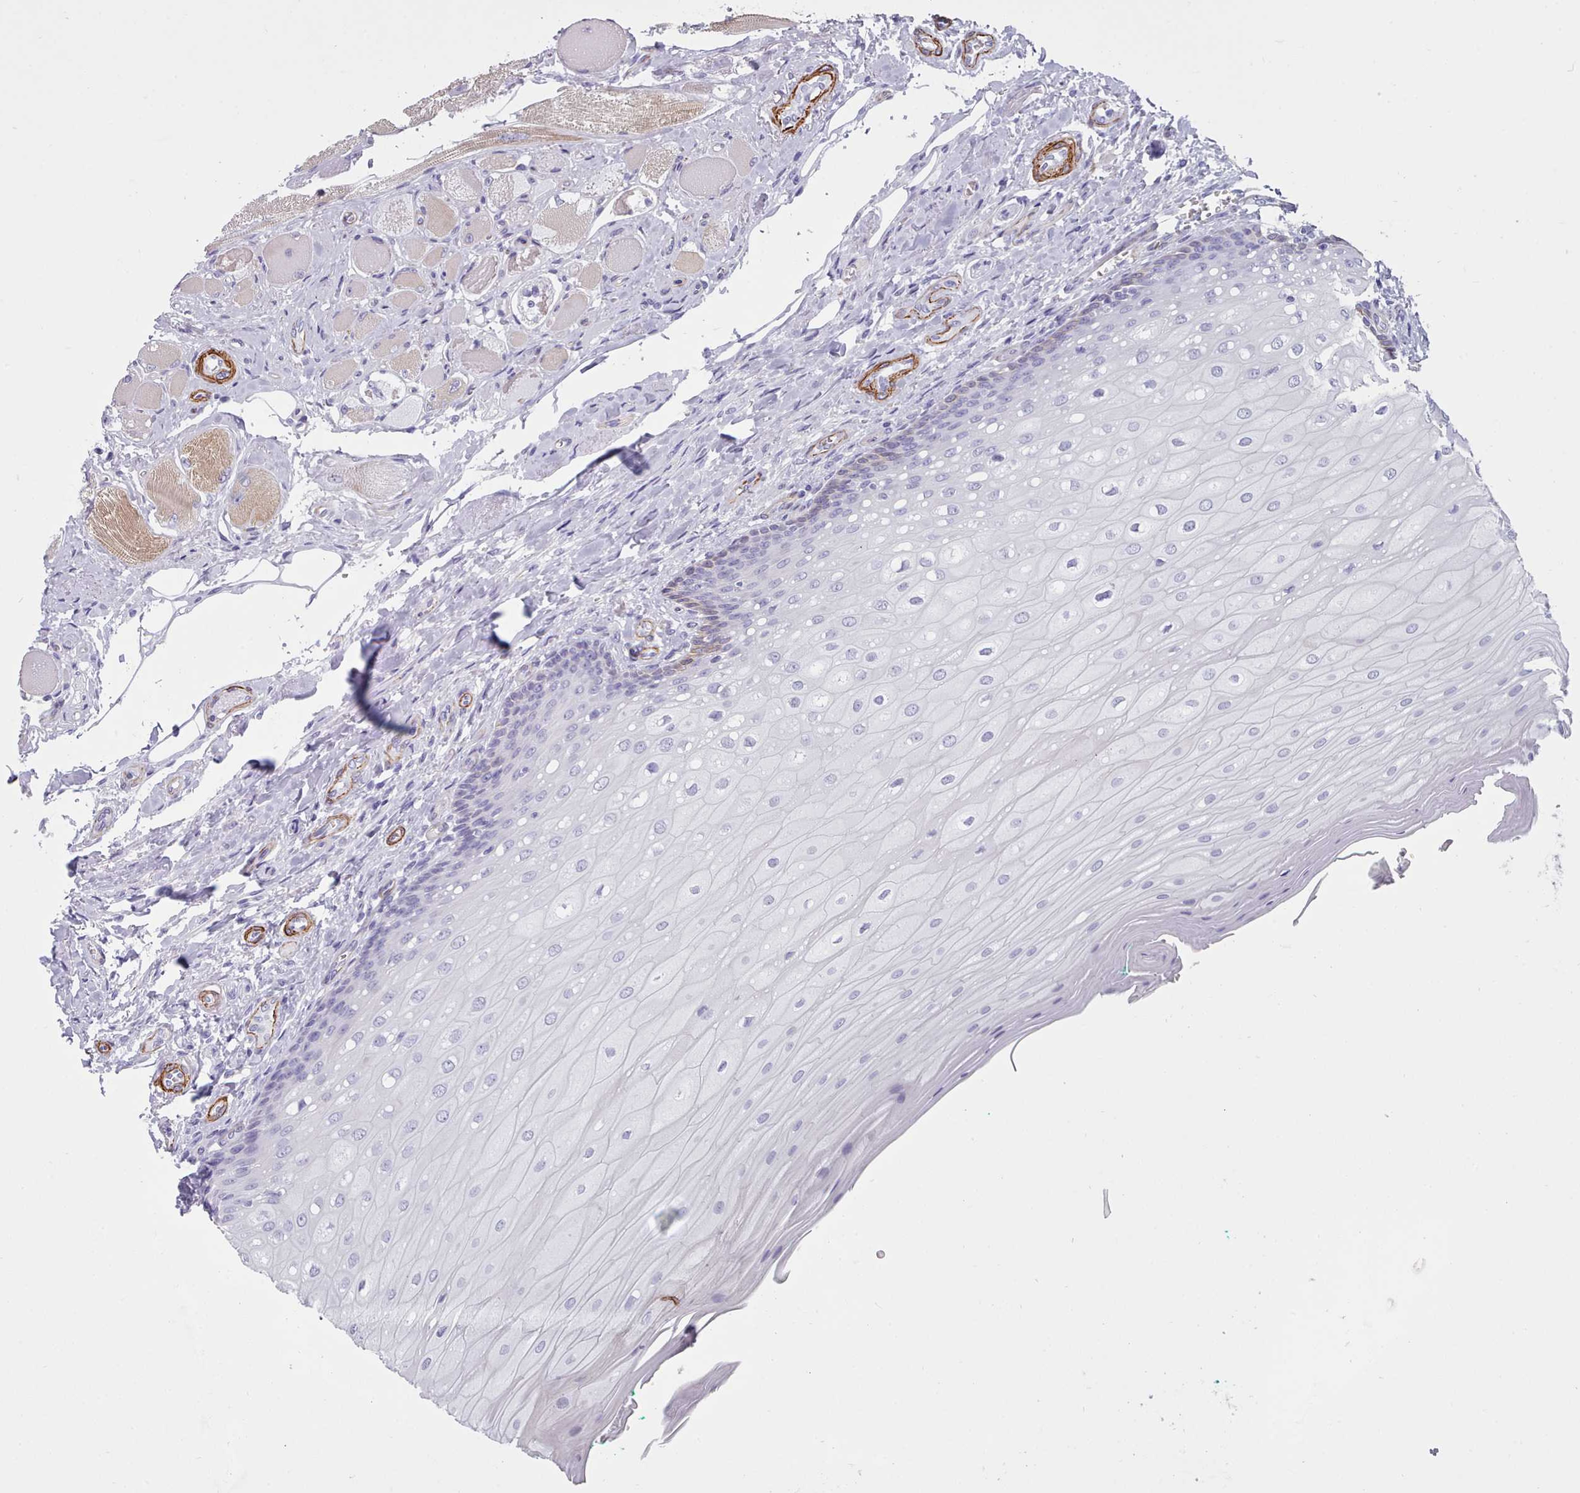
{"staining": {"intensity": "negative", "quantity": "none", "location": "none"}, "tissue": "oral mucosa", "cell_type": "Squamous epithelial cells", "image_type": "normal", "snomed": [{"axis": "morphology", "description": "Normal tissue, NOS"}, {"axis": "morphology", "description": "Squamous cell carcinoma, NOS"}, {"axis": "topography", "description": "Oral tissue"}, {"axis": "topography", "description": "Tounge, NOS"}, {"axis": "topography", "description": "Head-Neck"}], "caption": "IHC image of benign oral mucosa: human oral mucosa stained with DAB reveals no significant protein staining in squamous epithelial cells.", "gene": "FPGS", "patient": {"sex": "male", "age": 79}}